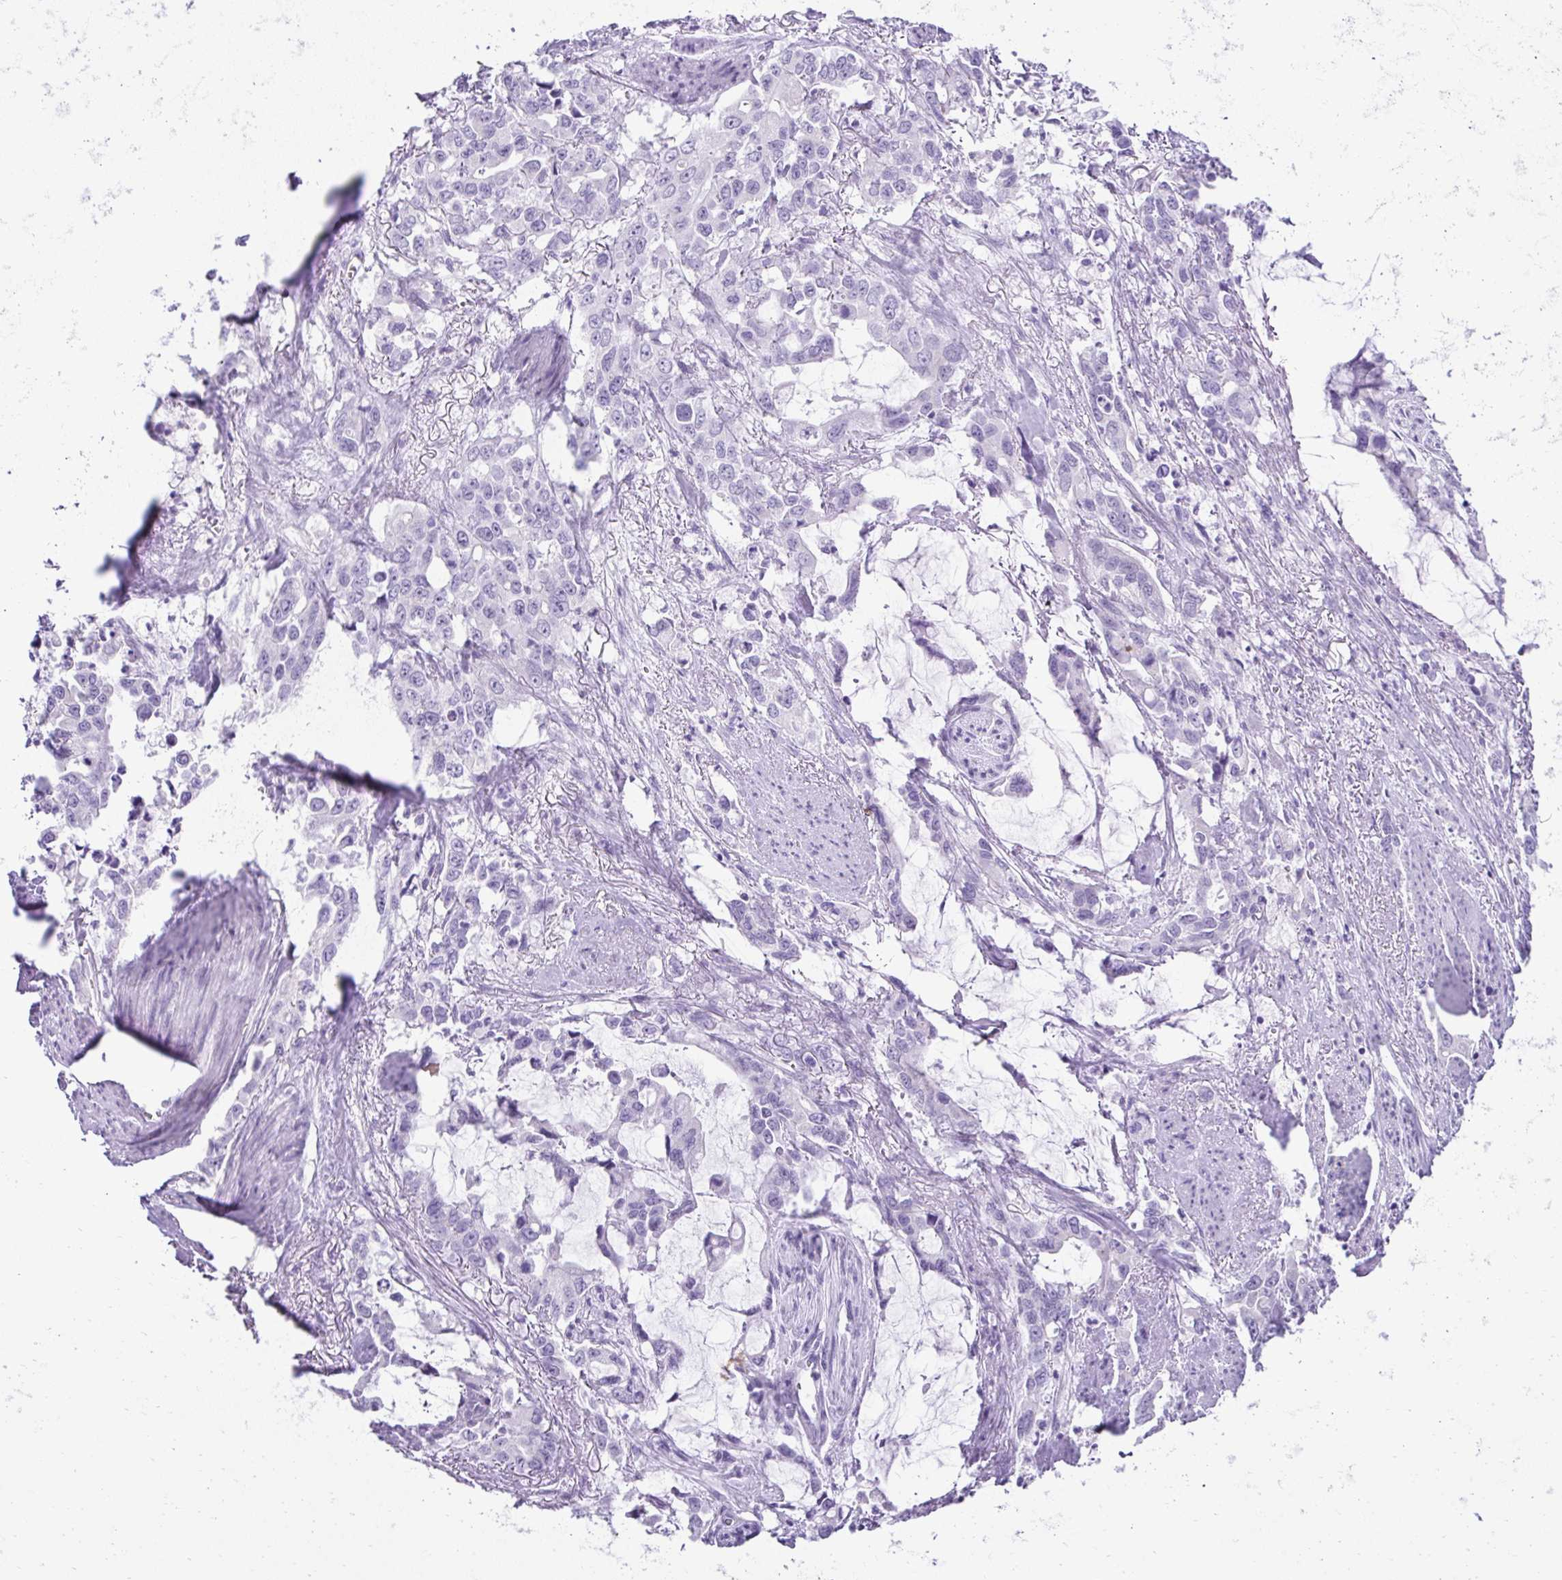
{"staining": {"intensity": "negative", "quantity": "none", "location": "none"}, "tissue": "stomach cancer", "cell_type": "Tumor cells", "image_type": "cancer", "snomed": [{"axis": "morphology", "description": "Adenocarcinoma, NOS"}, {"axis": "topography", "description": "Stomach, upper"}], "caption": "Stomach cancer (adenocarcinoma) was stained to show a protein in brown. There is no significant expression in tumor cells.", "gene": "RNF183", "patient": {"sex": "male", "age": 85}}